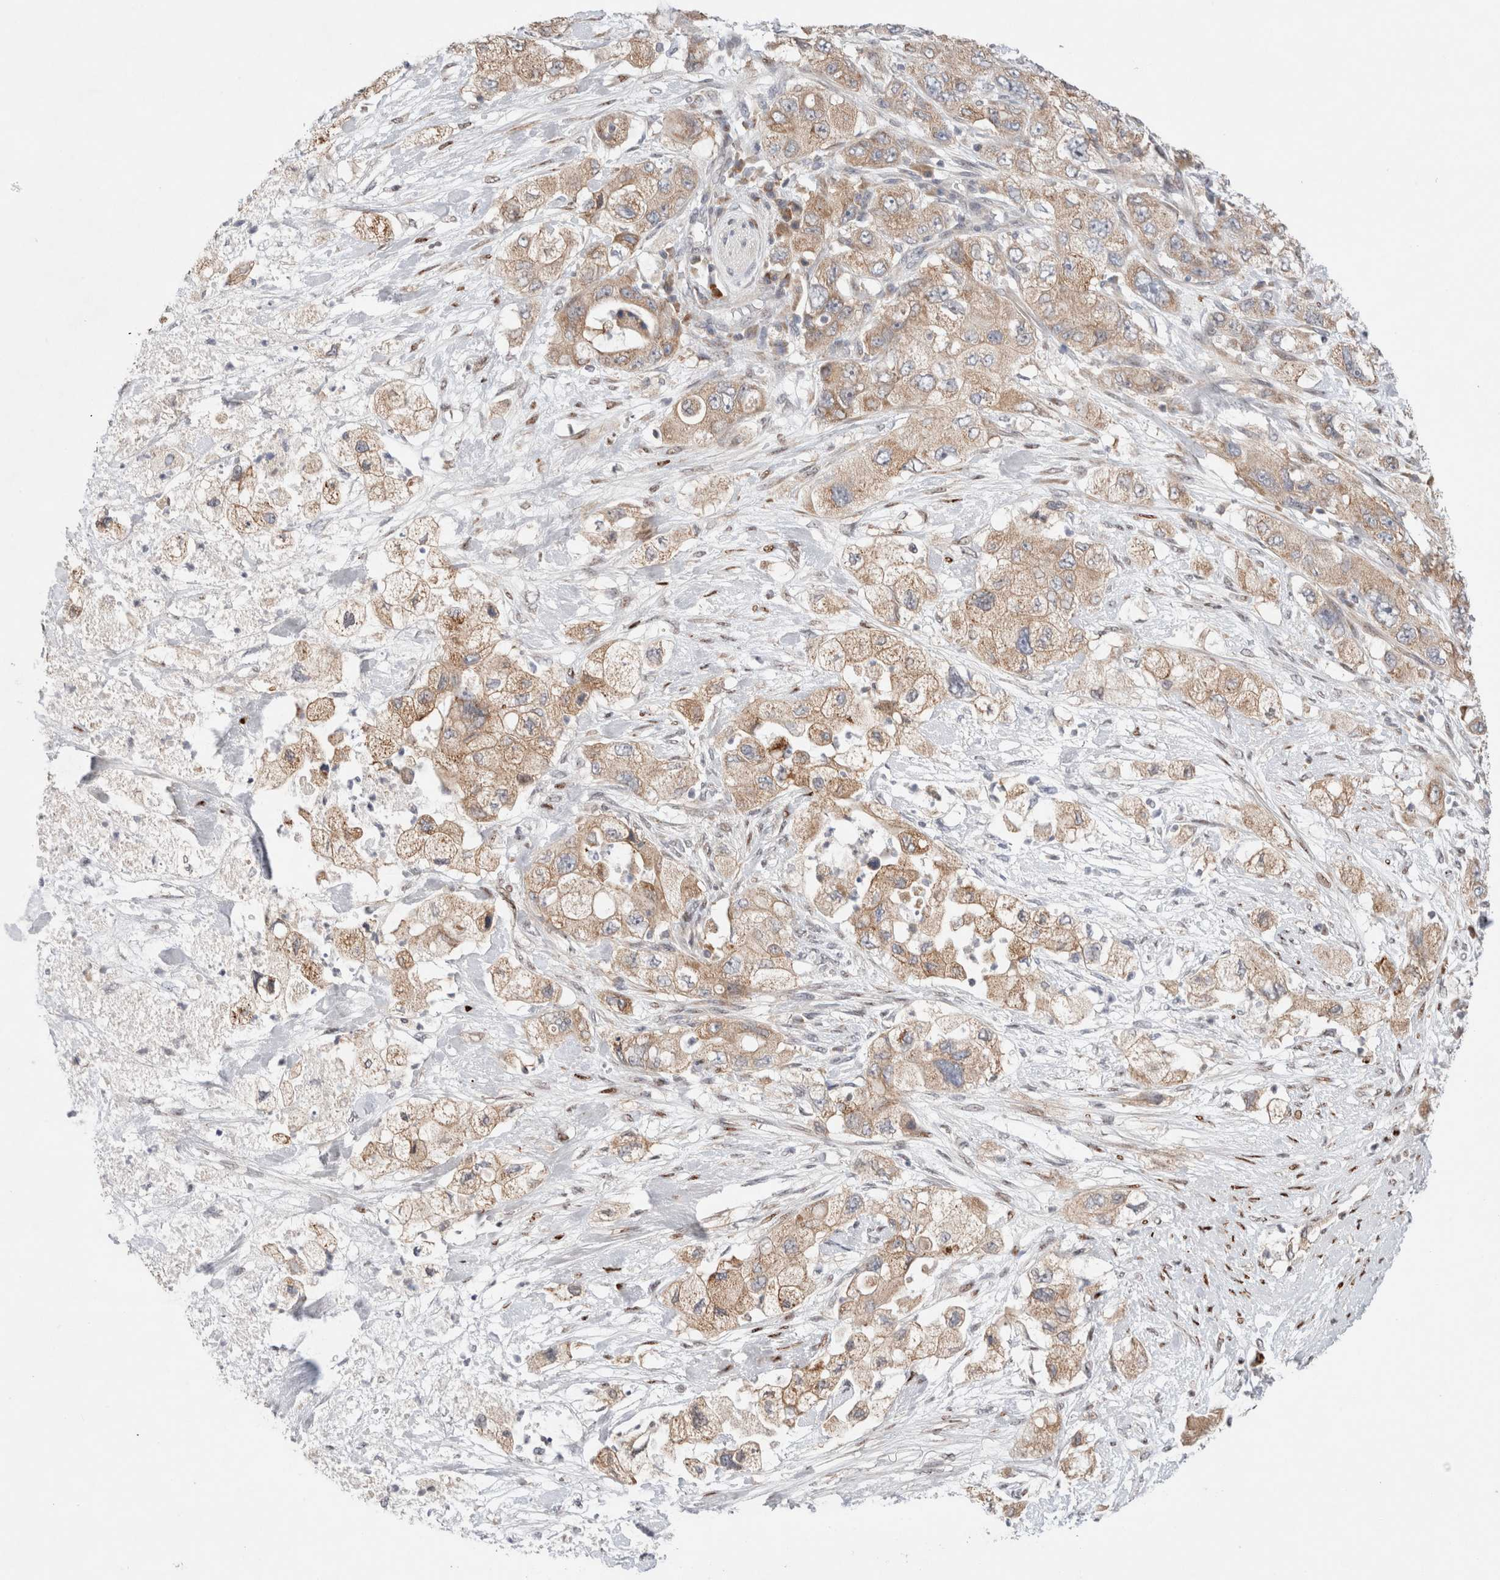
{"staining": {"intensity": "moderate", "quantity": ">75%", "location": "cytoplasmic/membranous"}, "tissue": "pancreatic cancer", "cell_type": "Tumor cells", "image_type": "cancer", "snomed": [{"axis": "morphology", "description": "Adenocarcinoma, NOS"}, {"axis": "topography", "description": "Pancreas"}], "caption": "Tumor cells exhibit medium levels of moderate cytoplasmic/membranous positivity in about >75% of cells in pancreatic cancer (adenocarcinoma). Nuclei are stained in blue.", "gene": "ERI3", "patient": {"sex": "female", "age": 73}}